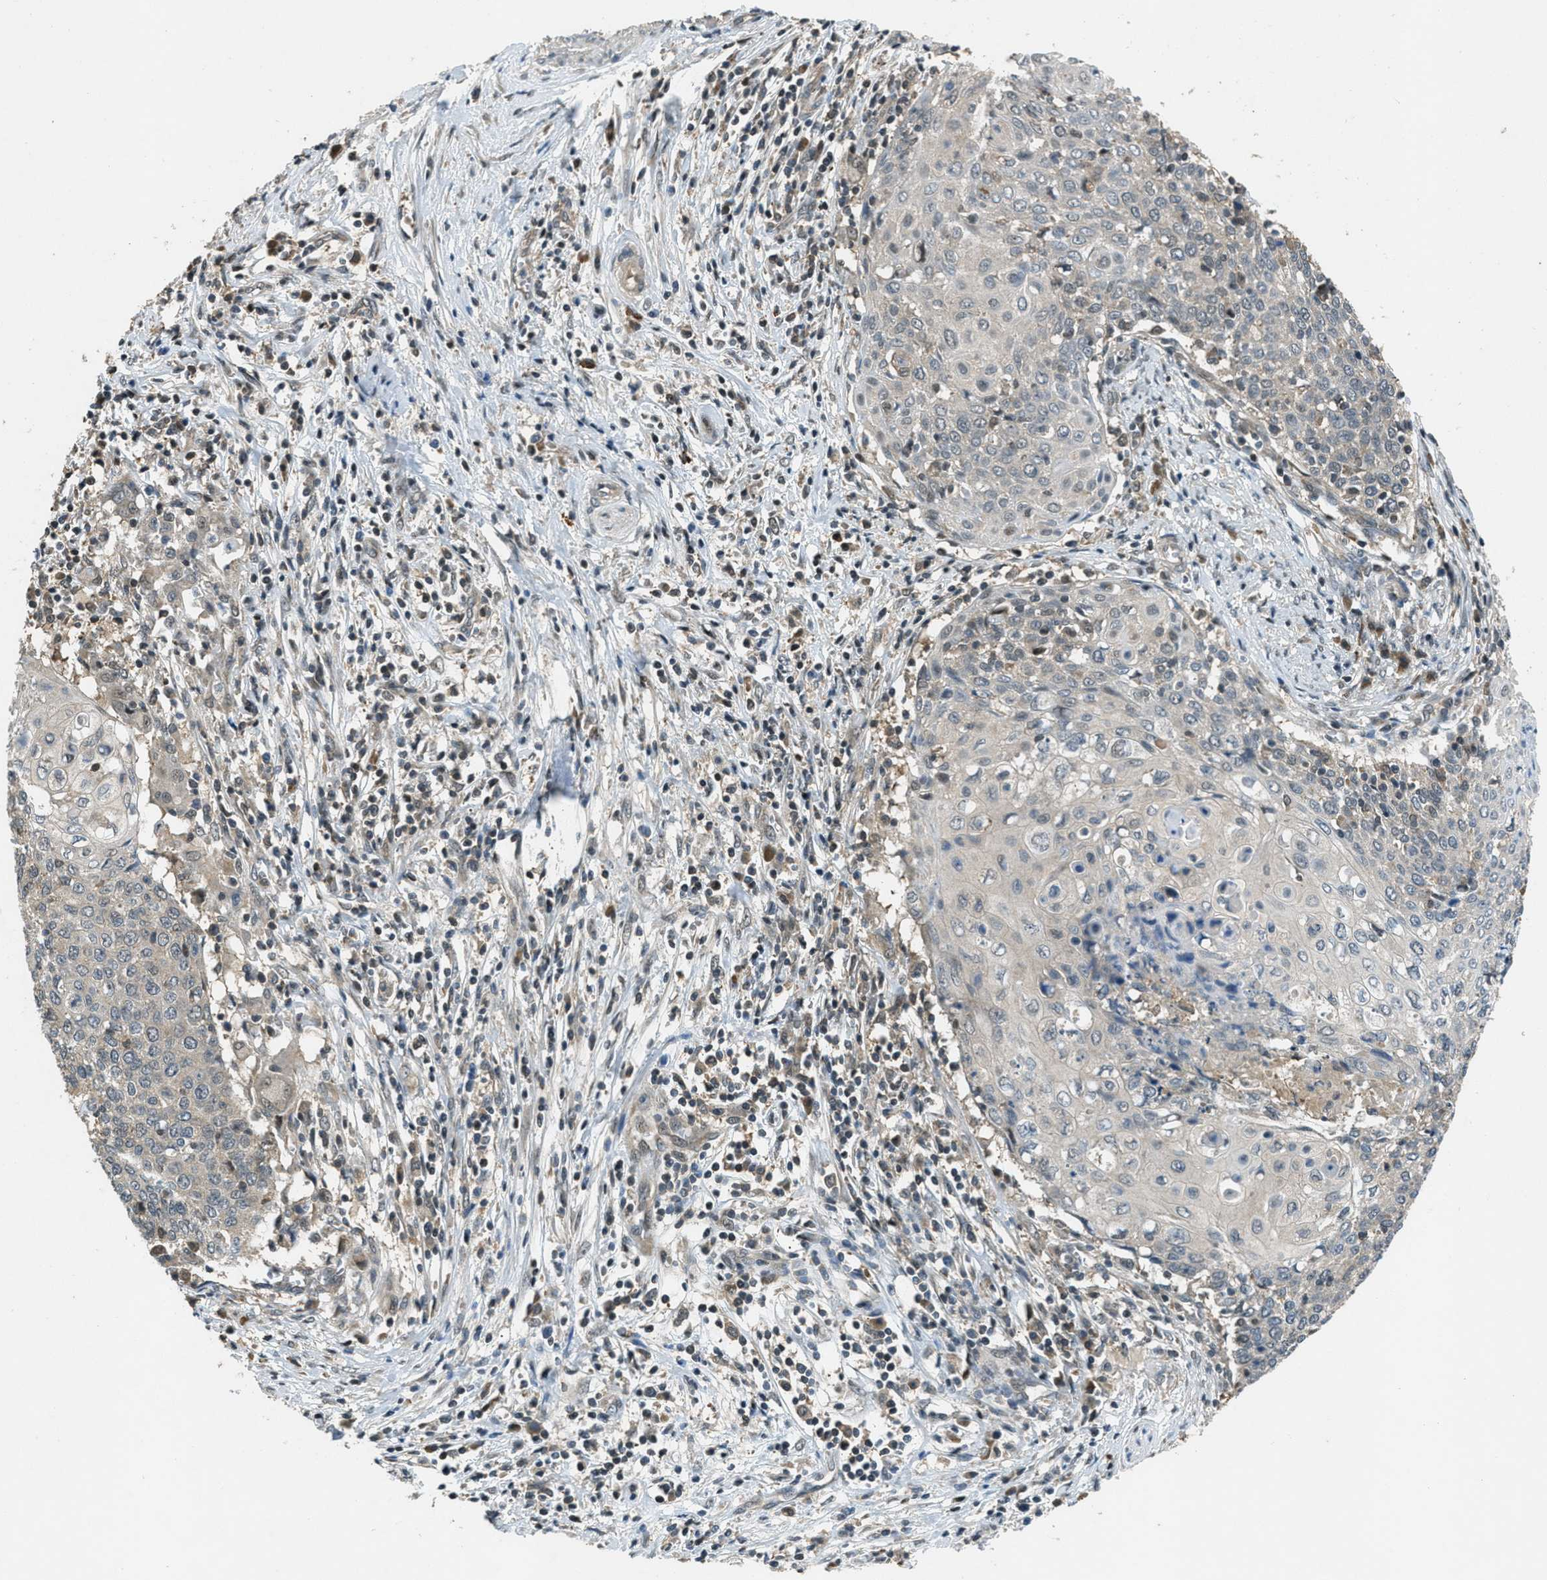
{"staining": {"intensity": "negative", "quantity": "none", "location": "none"}, "tissue": "cervical cancer", "cell_type": "Tumor cells", "image_type": "cancer", "snomed": [{"axis": "morphology", "description": "Squamous cell carcinoma, NOS"}, {"axis": "topography", "description": "Cervix"}], "caption": "Protein analysis of cervical cancer (squamous cell carcinoma) exhibits no significant staining in tumor cells.", "gene": "DUSP6", "patient": {"sex": "female", "age": 39}}